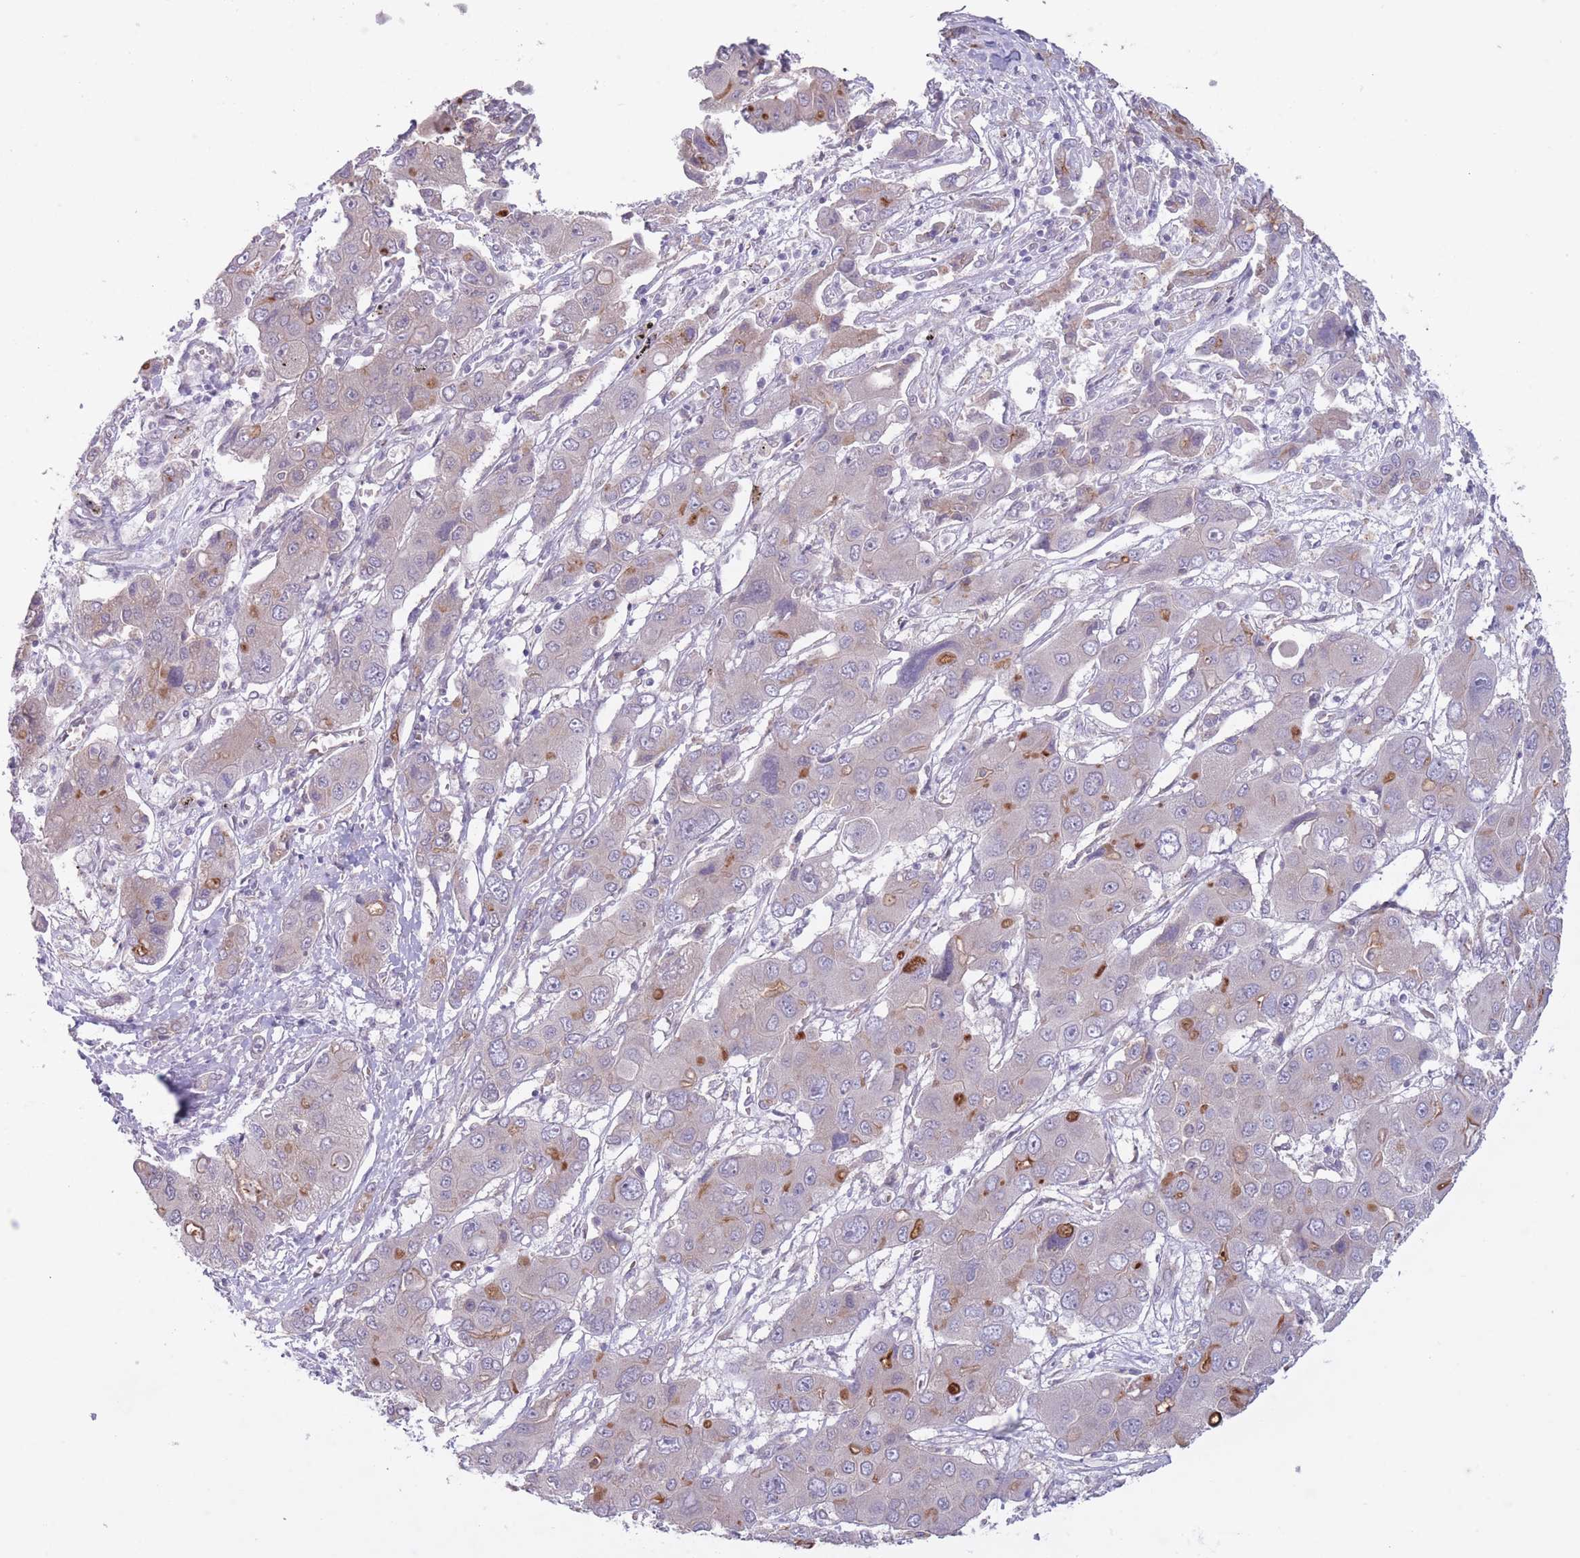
{"staining": {"intensity": "moderate", "quantity": "<25%", "location": "cytoplasmic/membranous"}, "tissue": "liver cancer", "cell_type": "Tumor cells", "image_type": "cancer", "snomed": [{"axis": "morphology", "description": "Cholangiocarcinoma"}, {"axis": "topography", "description": "Liver"}], "caption": "The histopathology image reveals staining of liver cancer, revealing moderate cytoplasmic/membranous protein positivity (brown color) within tumor cells. The protein is stained brown, and the nuclei are stained in blue (DAB IHC with brightfield microscopy, high magnification).", "gene": "ARPIN", "patient": {"sex": "male", "age": 67}}